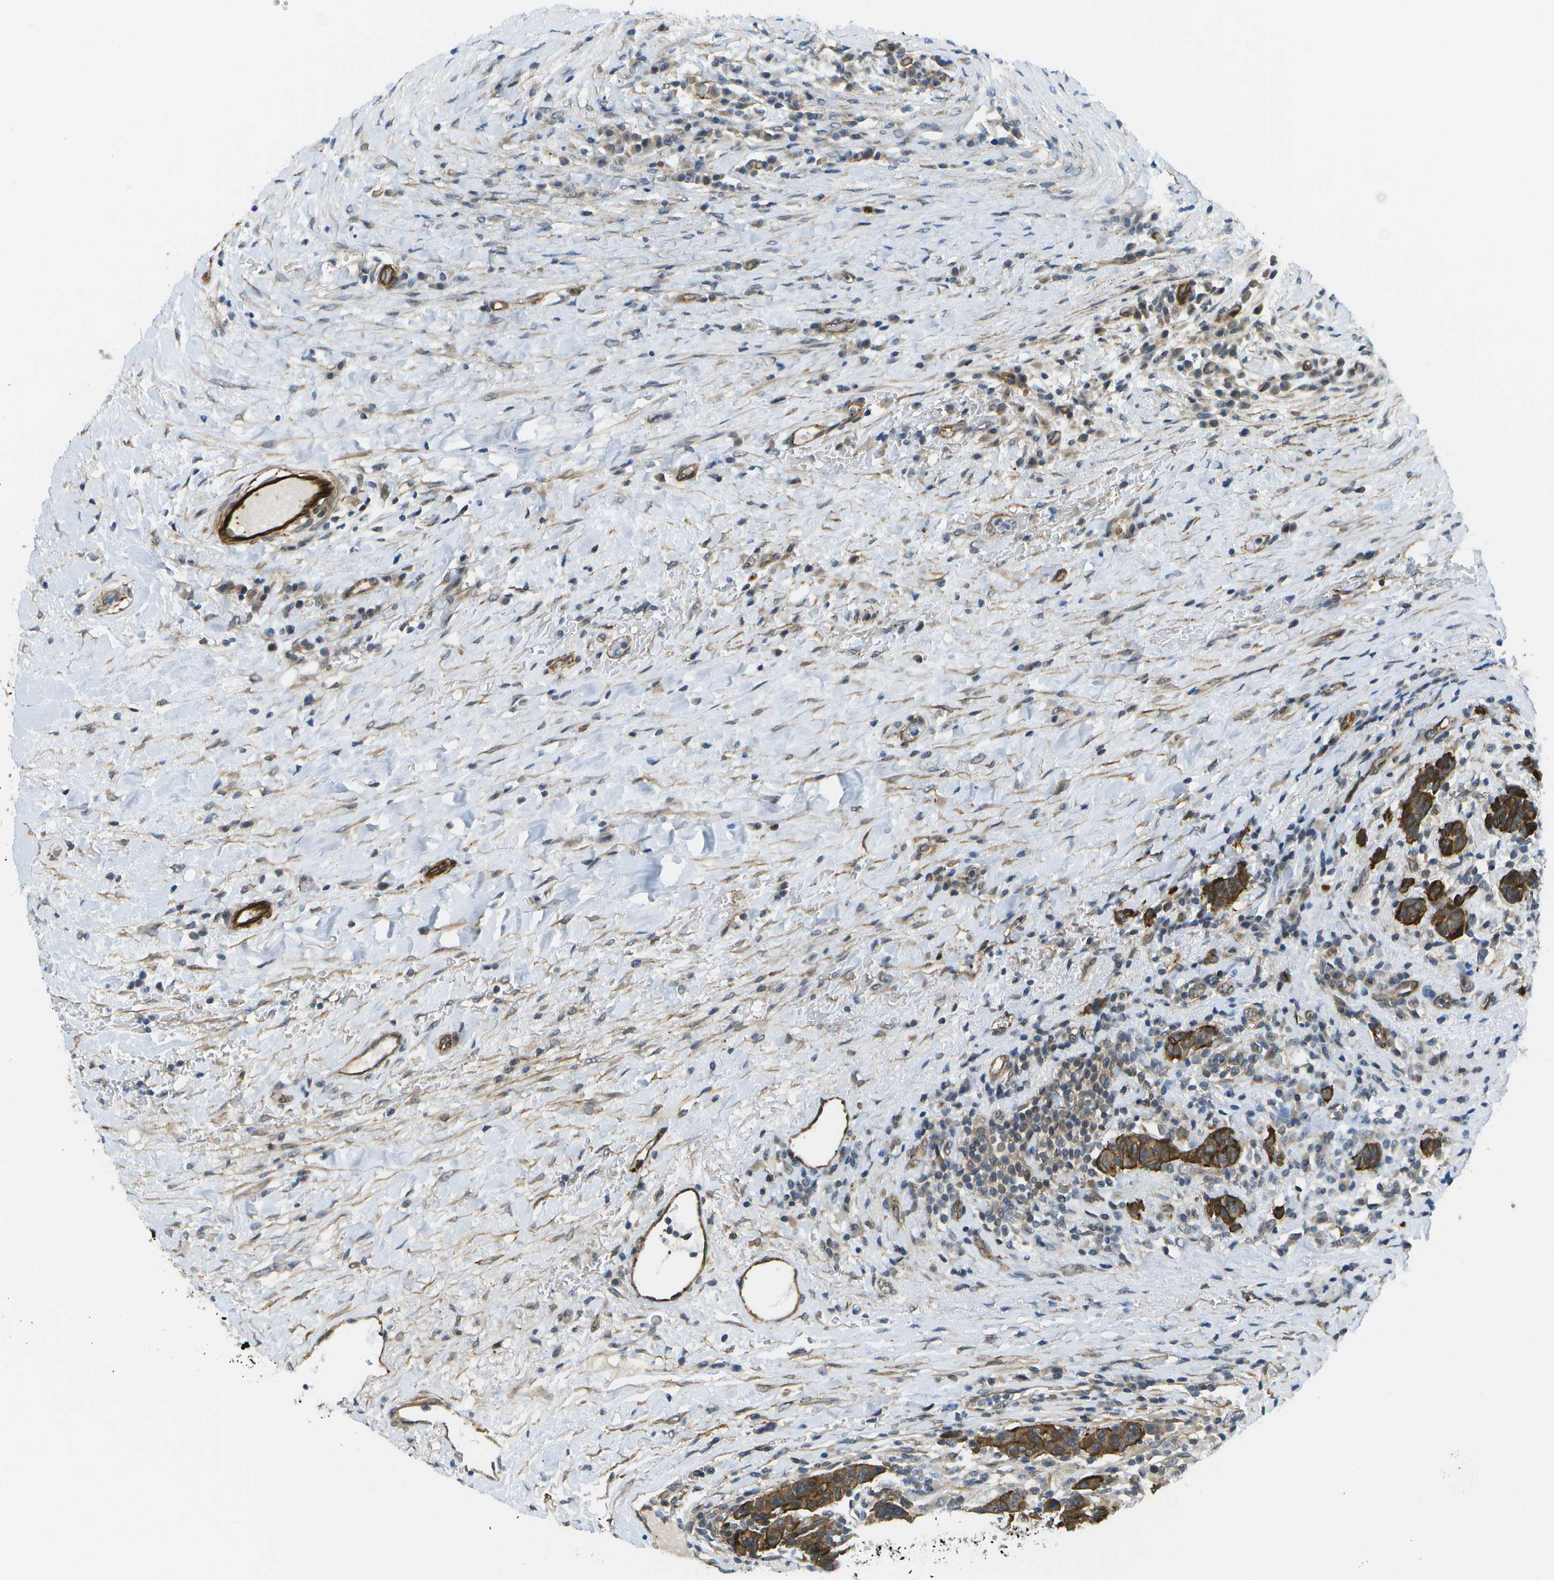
{"staining": {"intensity": "strong", "quantity": ">75%", "location": "cytoplasmic/membranous"}, "tissue": "breast cancer", "cell_type": "Tumor cells", "image_type": "cancer", "snomed": [{"axis": "morphology", "description": "Duct carcinoma"}, {"axis": "topography", "description": "Breast"}], "caption": "A micrograph of human breast infiltrating ductal carcinoma stained for a protein shows strong cytoplasmic/membranous brown staining in tumor cells.", "gene": "KIAA0040", "patient": {"sex": "female", "age": 37}}